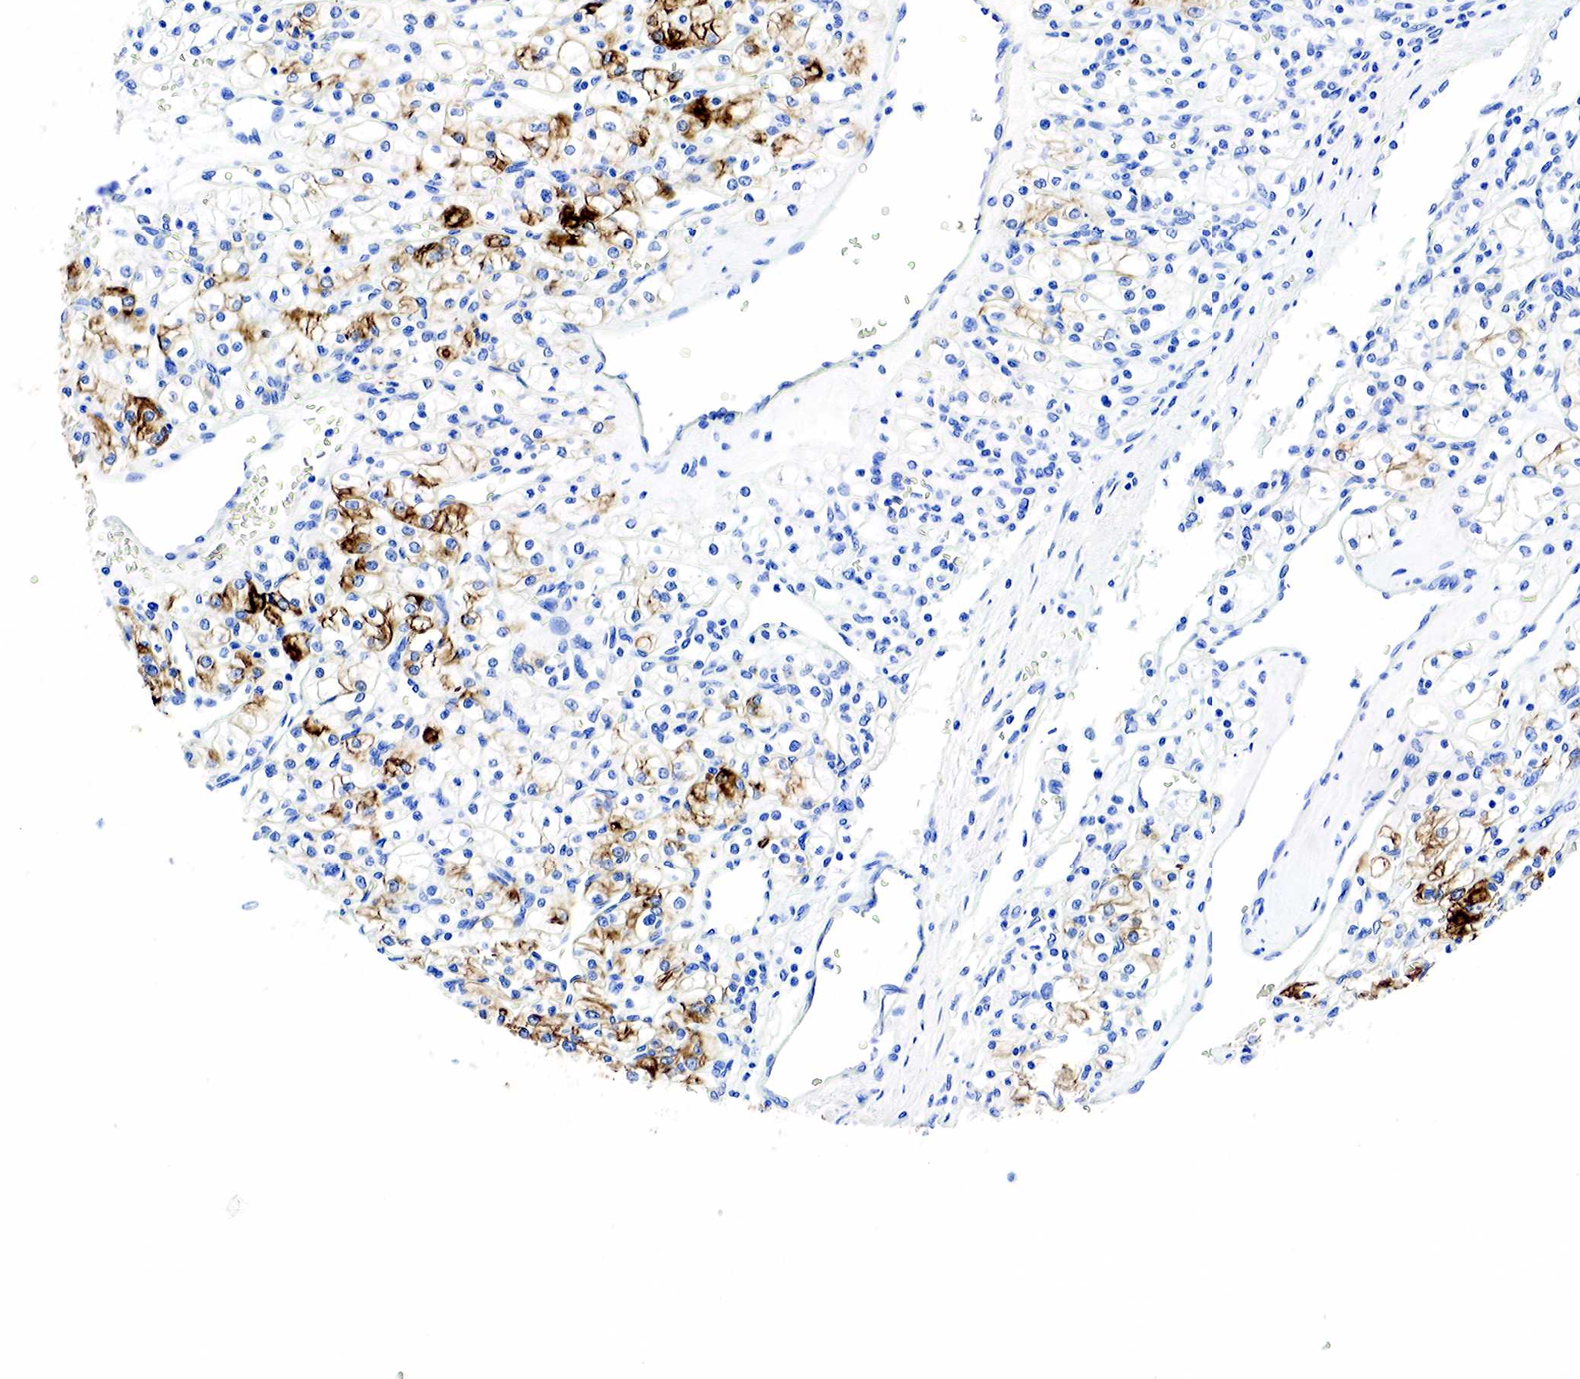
{"staining": {"intensity": "strong", "quantity": "25%-75%", "location": "cytoplasmic/membranous"}, "tissue": "renal cancer", "cell_type": "Tumor cells", "image_type": "cancer", "snomed": [{"axis": "morphology", "description": "Adenocarcinoma, NOS"}, {"axis": "topography", "description": "Kidney"}], "caption": "Protein positivity by immunohistochemistry demonstrates strong cytoplasmic/membranous staining in approximately 25%-75% of tumor cells in adenocarcinoma (renal). Immunohistochemistry stains the protein of interest in brown and the nuclei are stained blue.", "gene": "KRT18", "patient": {"sex": "female", "age": 62}}